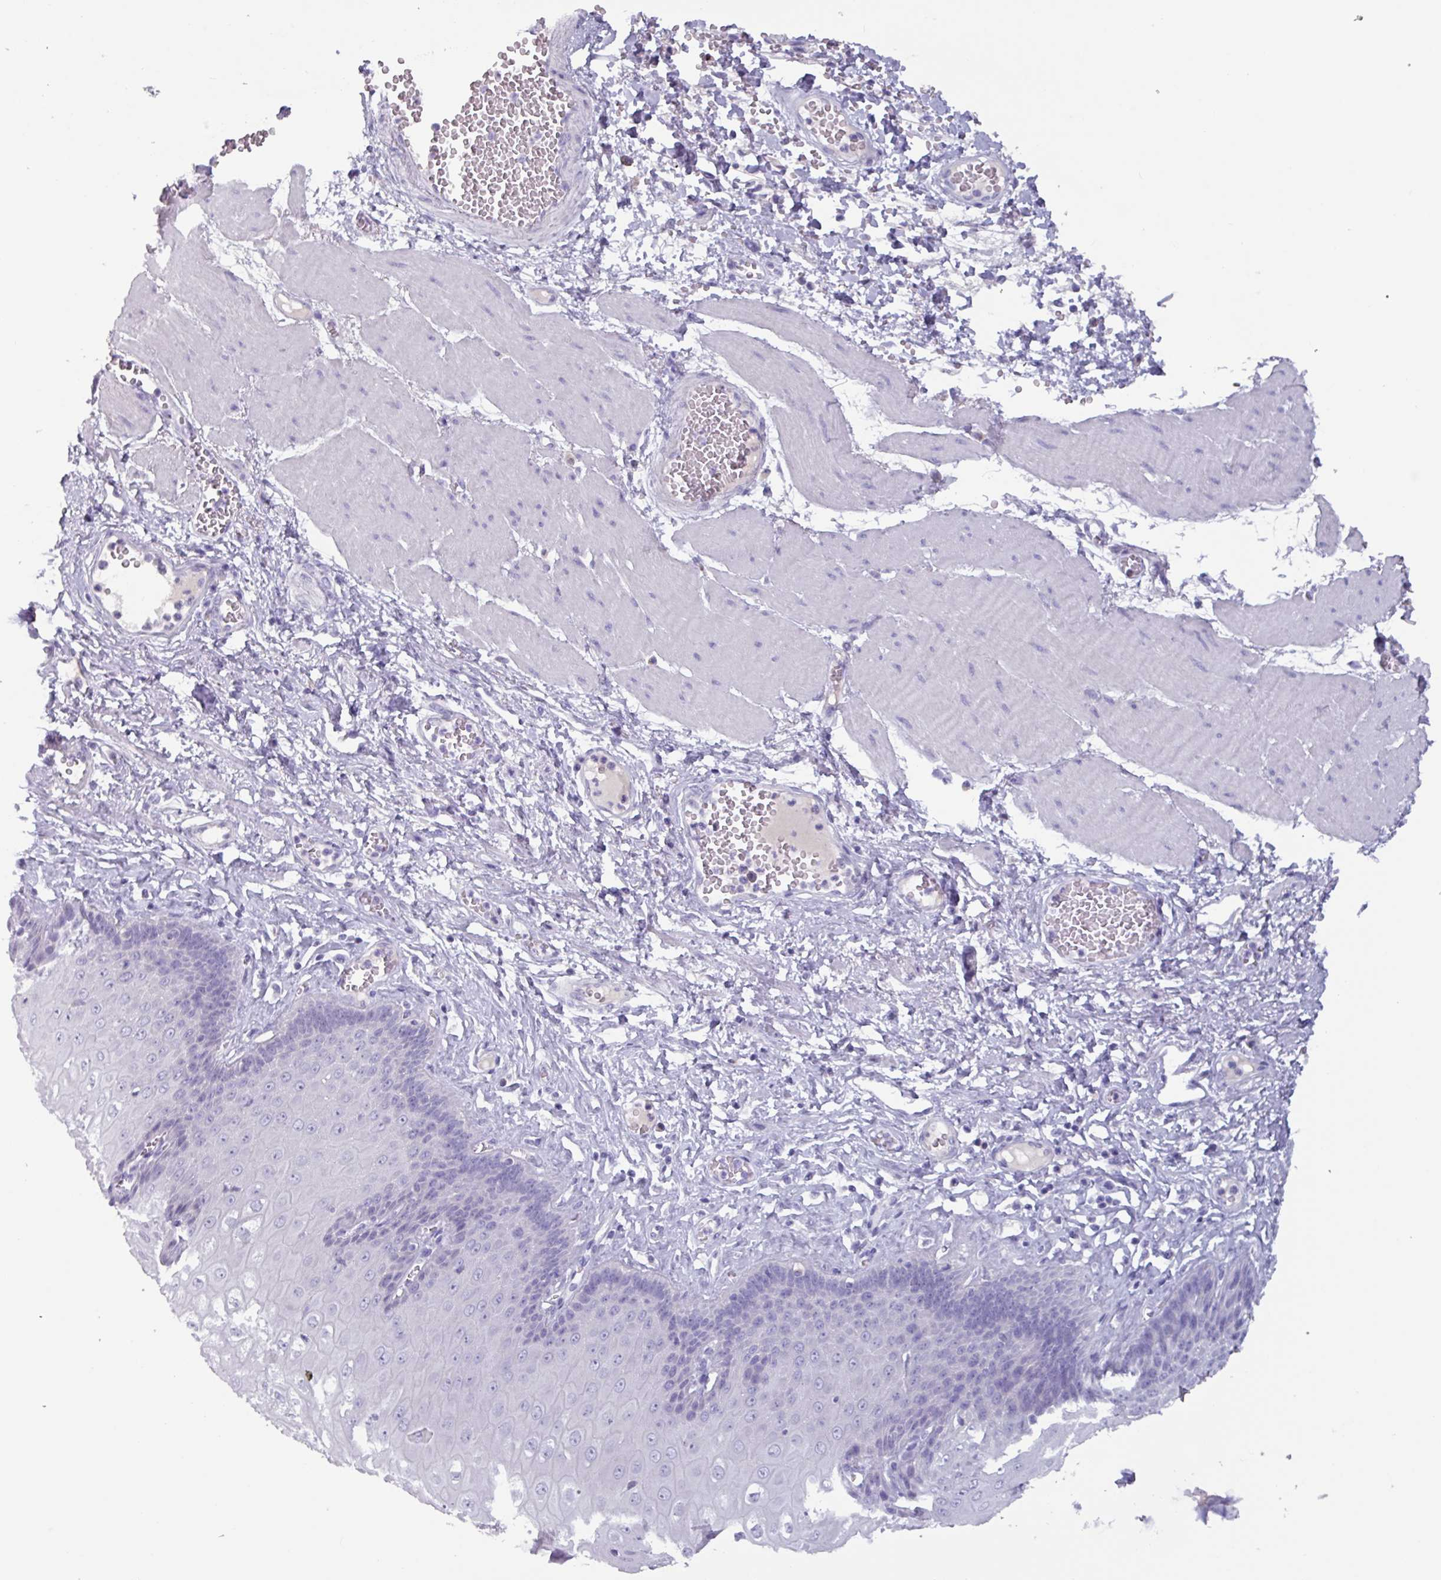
{"staining": {"intensity": "negative", "quantity": "none", "location": "none"}, "tissue": "esophagus", "cell_type": "Squamous epithelial cells", "image_type": "normal", "snomed": [{"axis": "morphology", "description": "Normal tissue, NOS"}, {"axis": "topography", "description": "Esophagus"}], "caption": "The photomicrograph displays no staining of squamous epithelial cells in unremarkable esophagus.", "gene": "OR2T10", "patient": {"sex": "male", "age": 60}}